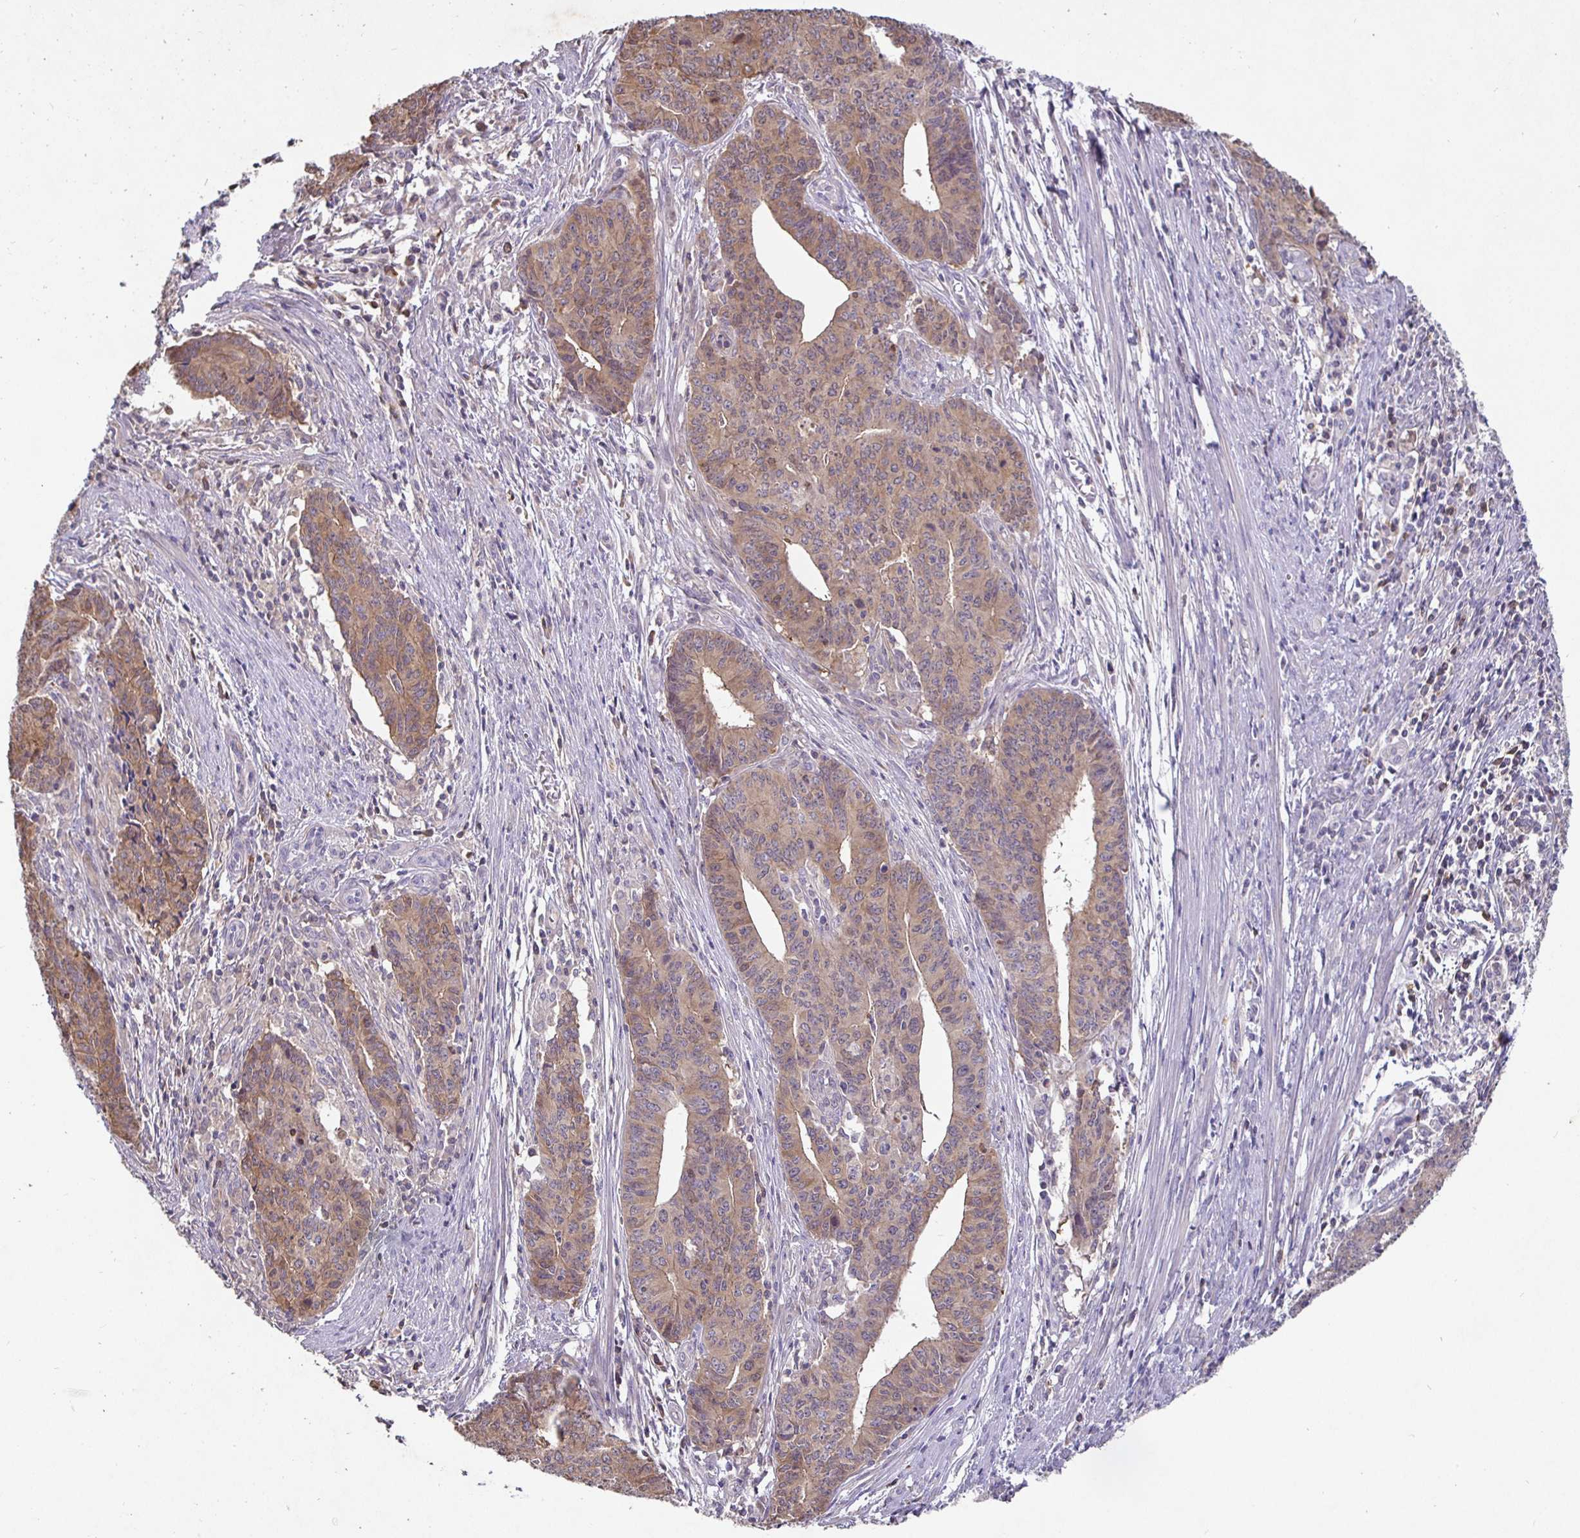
{"staining": {"intensity": "weak", "quantity": ">75%", "location": "cytoplasmic/membranous,nuclear"}, "tissue": "endometrial cancer", "cell_type": "Tumor cells", "image_type": "cancer", "snomed": [{"axis": "morphology", "description": "Adenocarcinoma, NOS"}, {"axis": "topography", "description": "Endometrium"}], "caption": "There is low levels of weak cytoplasmic/membranous and nuclear staining in tumor cells of endometrial cancer, as demonstrated by immunohistochemical staining (brown color).", "gene": "SHISA4", "patient": {"sex": "female", "age": 59}}